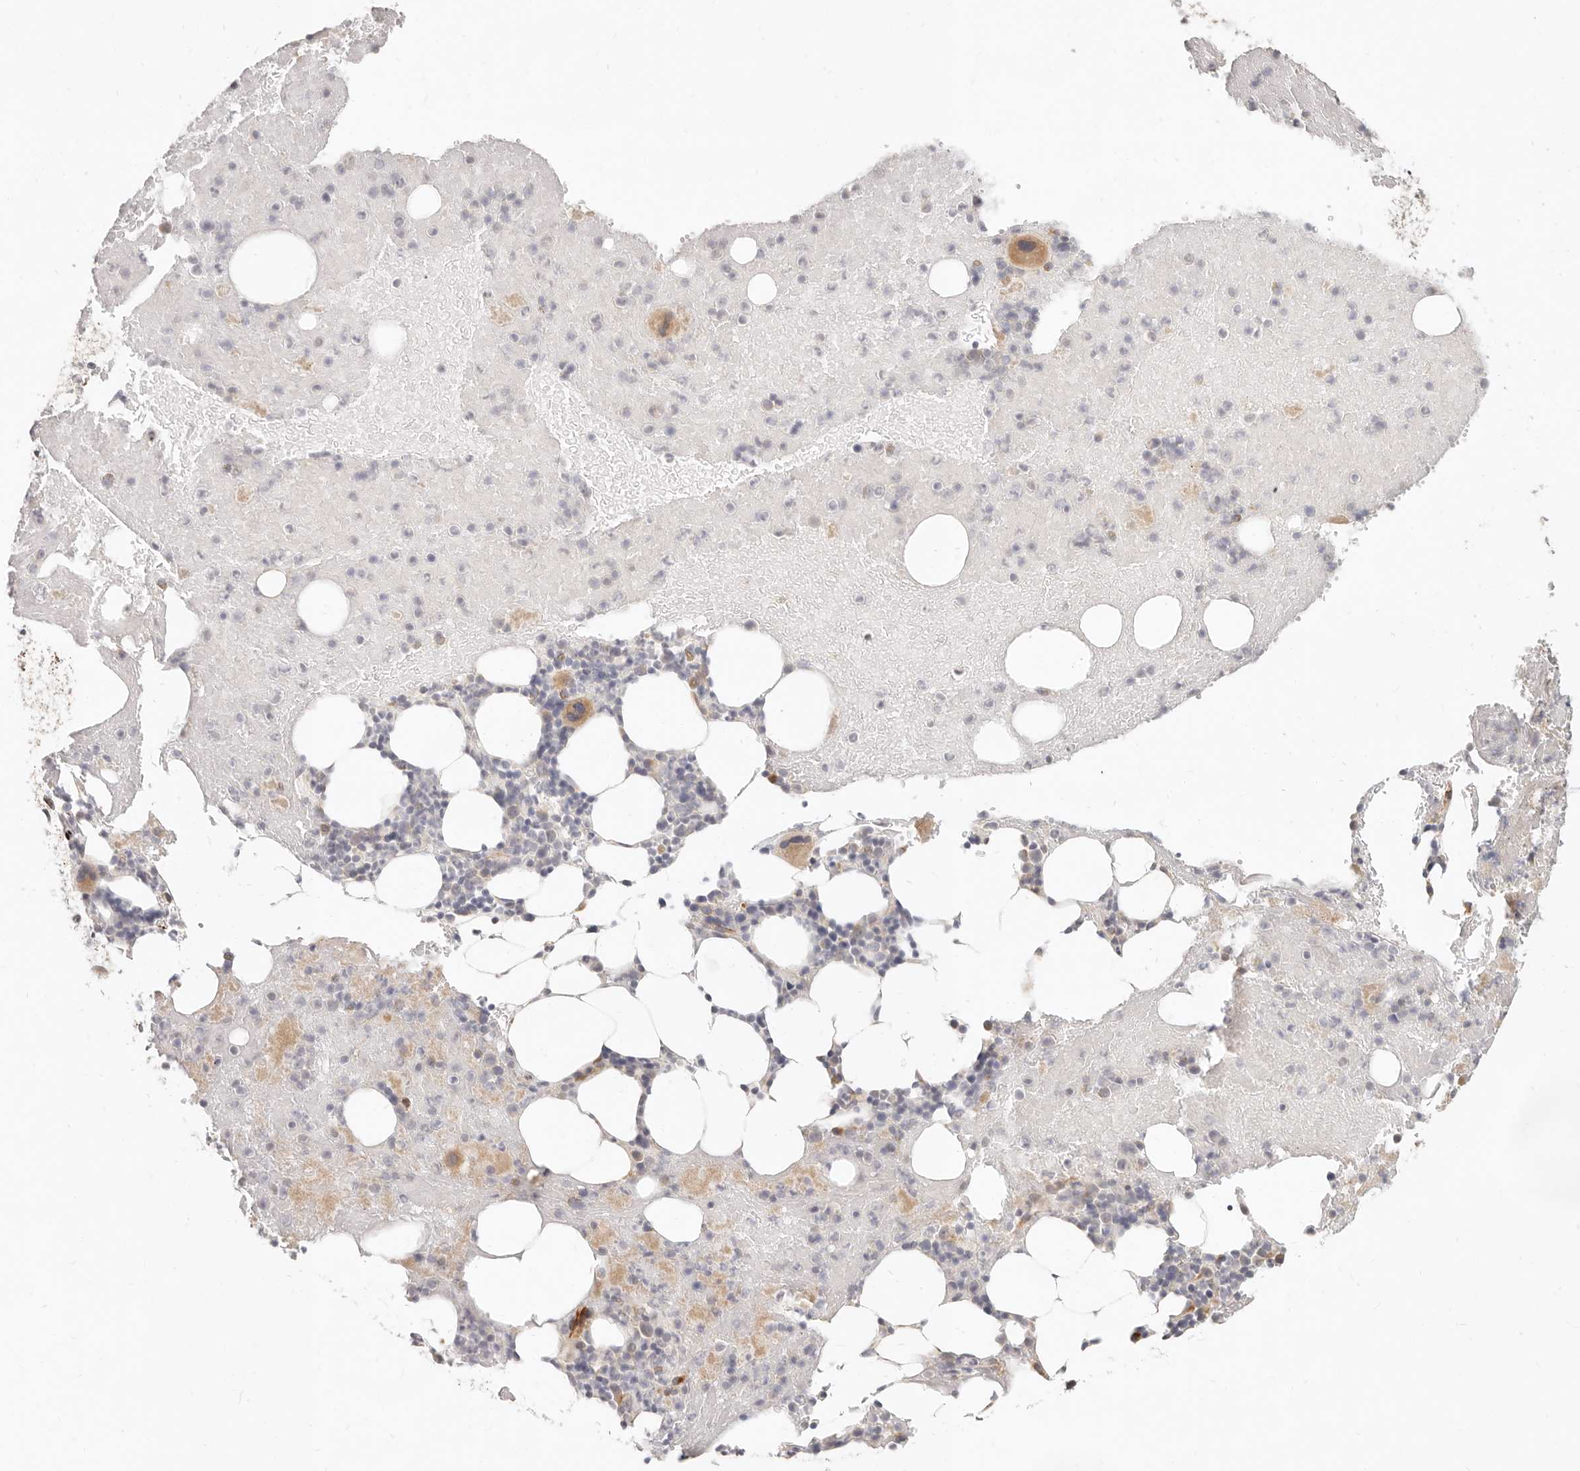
{"staining": {"intensity": "moderate", "quantity": "<25%", "location": "cytoplasmic/membranous"}, "tissue": "bone marrow", "cell_type": "Hematopoietic cells", "image_type": "normal", "snomed": [{"axis": "morphology", "description": "Normal tissue, NOS"}, {"axis": "topography", "description": "Bone marrow"}], "caption": "Human bone marrow stained for a protein (brown) demonstrates moderate cytoplasmic/membranous positive positivity in about <25% of hematopoietic cells.", "gene": "SASS6", "patient": {"sex": "female", "age": 54}}